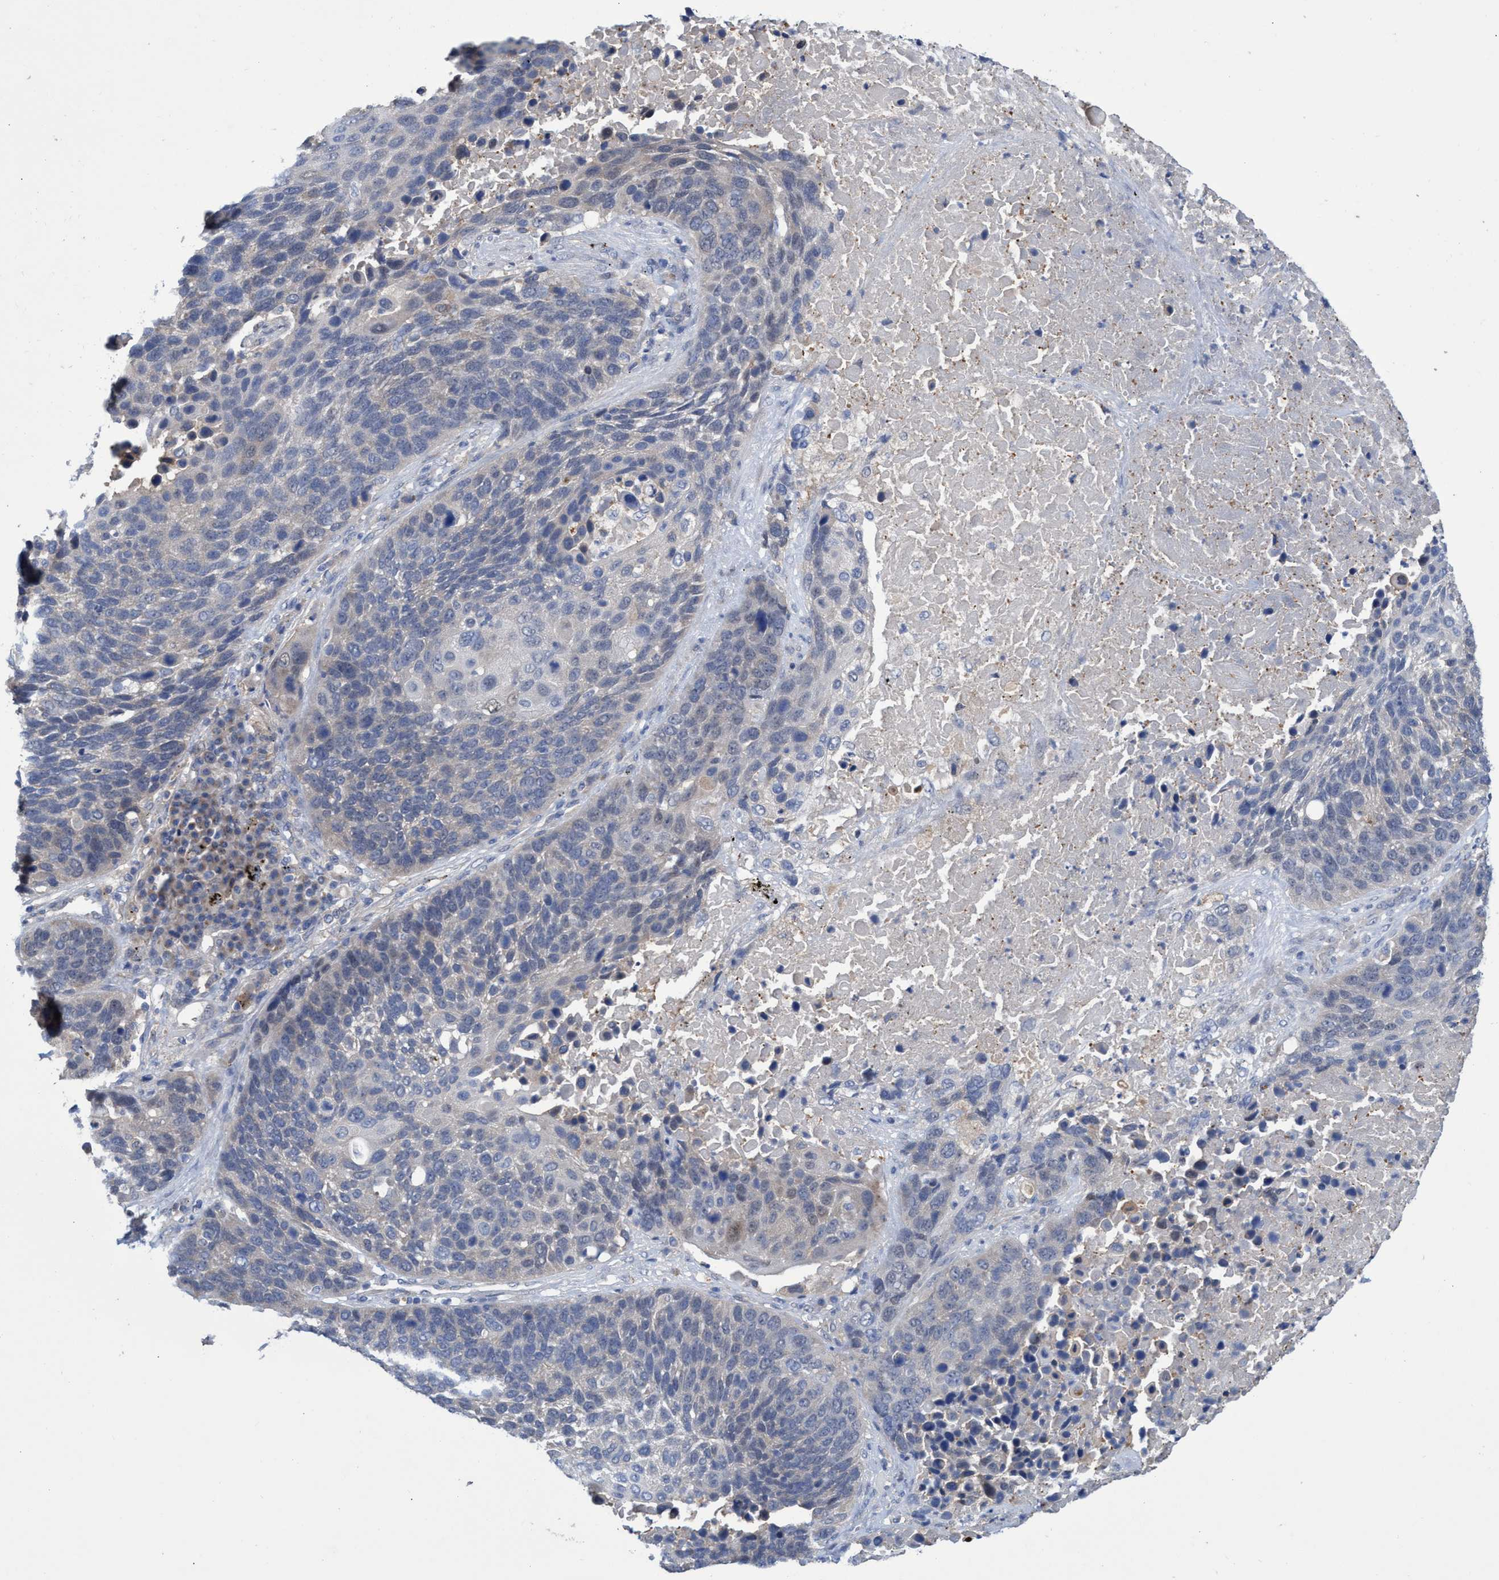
{"staining": {"intensity": "negative", "quantity": "none", "location": "none"}, "tissue": "lung cancer", "cell_type": "Tumor cells", "image_type": "cancer", "snomed": [{"axis": "morphology", "description": "Squamous cell carcinoma, NOS"}, {"axis": "topography", "description": "Lung"}], "caption": "A micrograph of human squamous cell carcinoma (lung) is negative for staining in tumor cells.", "gene": "SVEP1", "patient": {"sex": "male", "age": 66}}